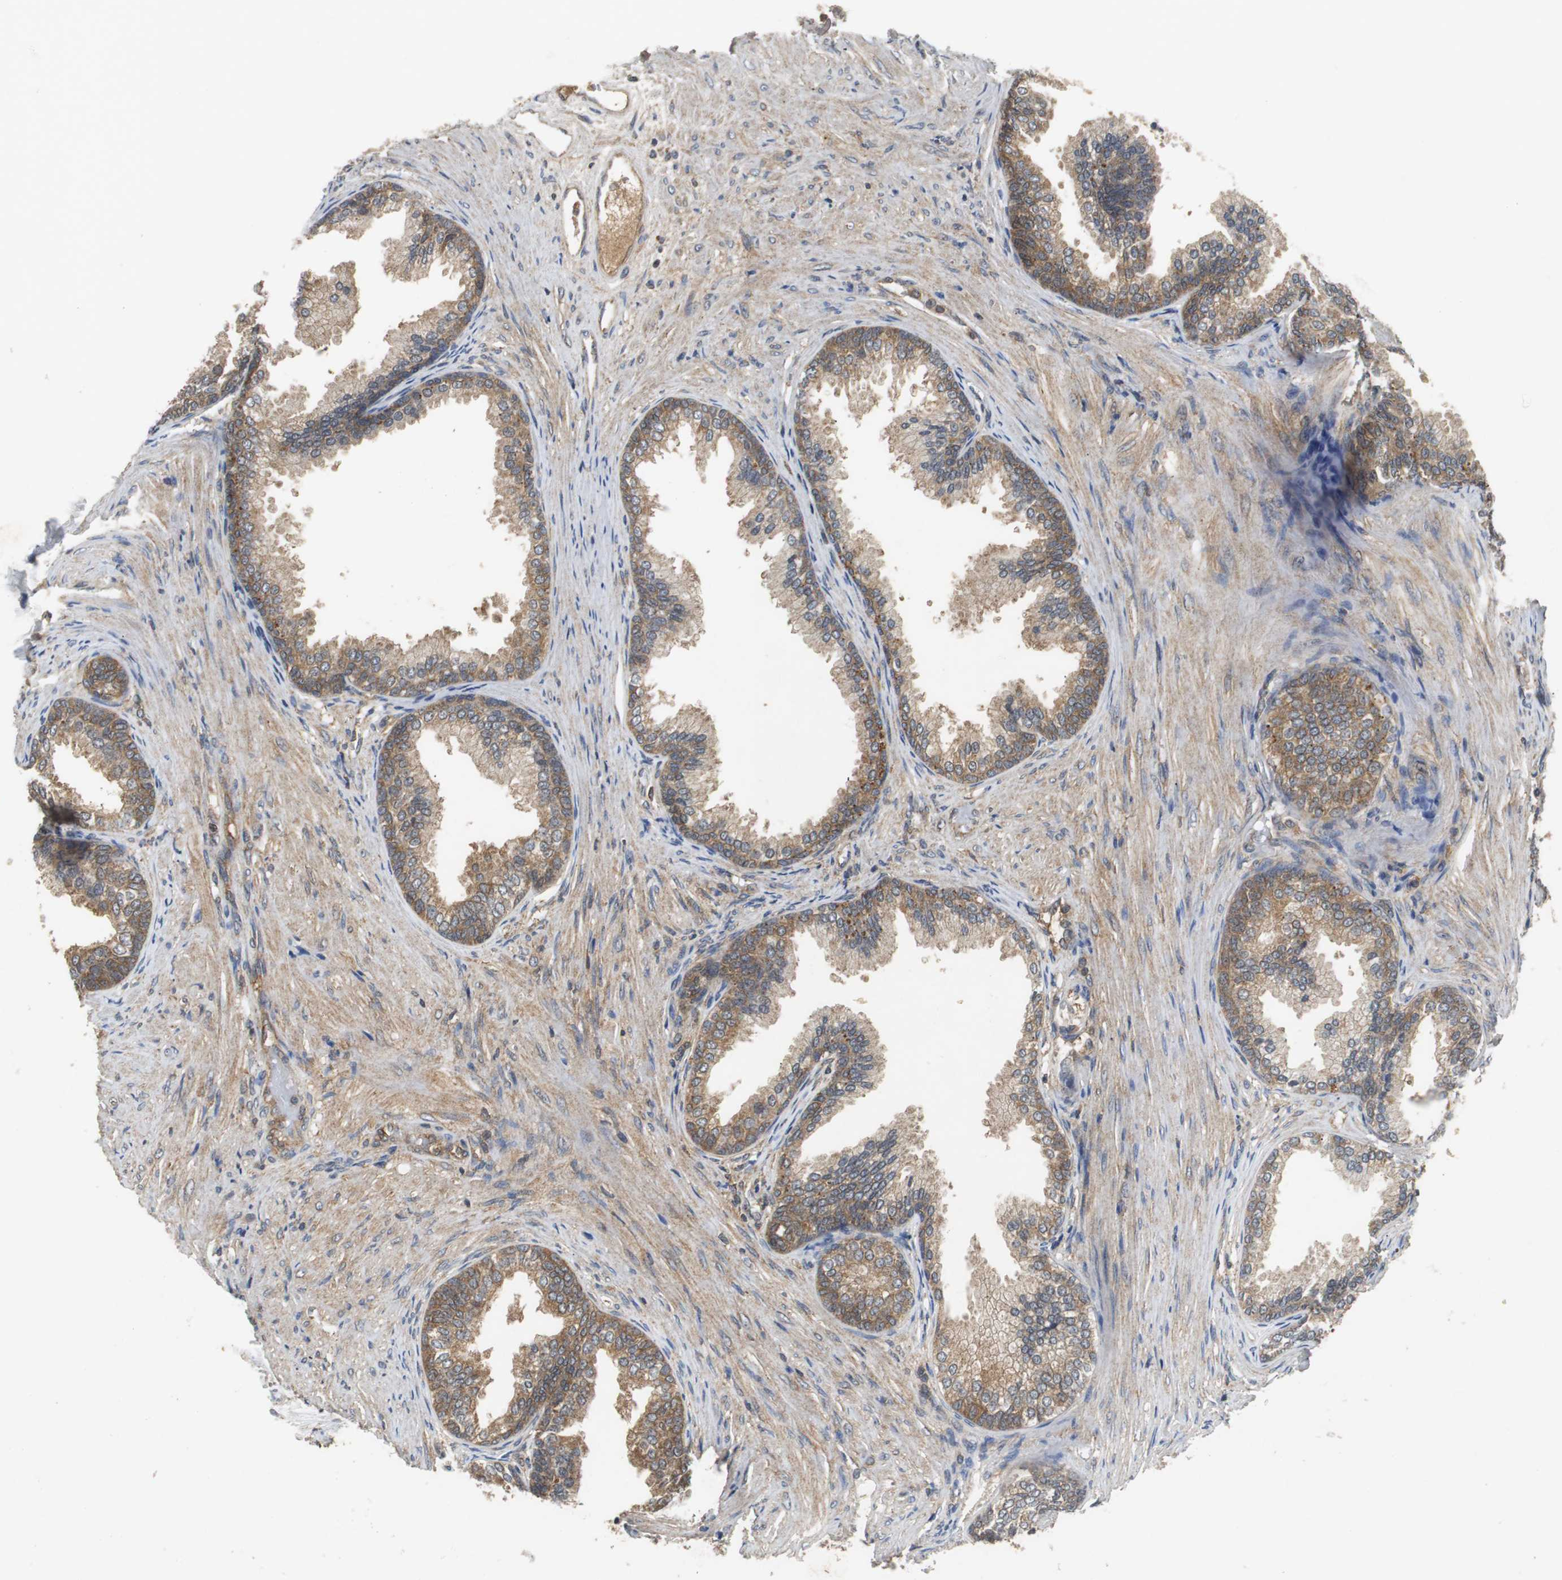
{"staining": {"intensity": "moderate", "quantity": ">75%", "location": "cytoplasmic/membranous"}, "tissue": "prostate", "cell_type": "Glandular cells", "image_type": "normal", "snomed": [{"axis": "morphology", "description": "Normal tissue, NOS"}, {"axis": "topography", "description": "Prostate"}], "caption": "Glandular cells show medium levels of moderate cytoplasmic/membranous staining in about >75% of cells in unremarkable human prostate. Immunohistochemistry stains the protein in brown and the nuclei are stained blue.", "gene": "VBP1", "patient": {"sex": "male", "age": 76}}